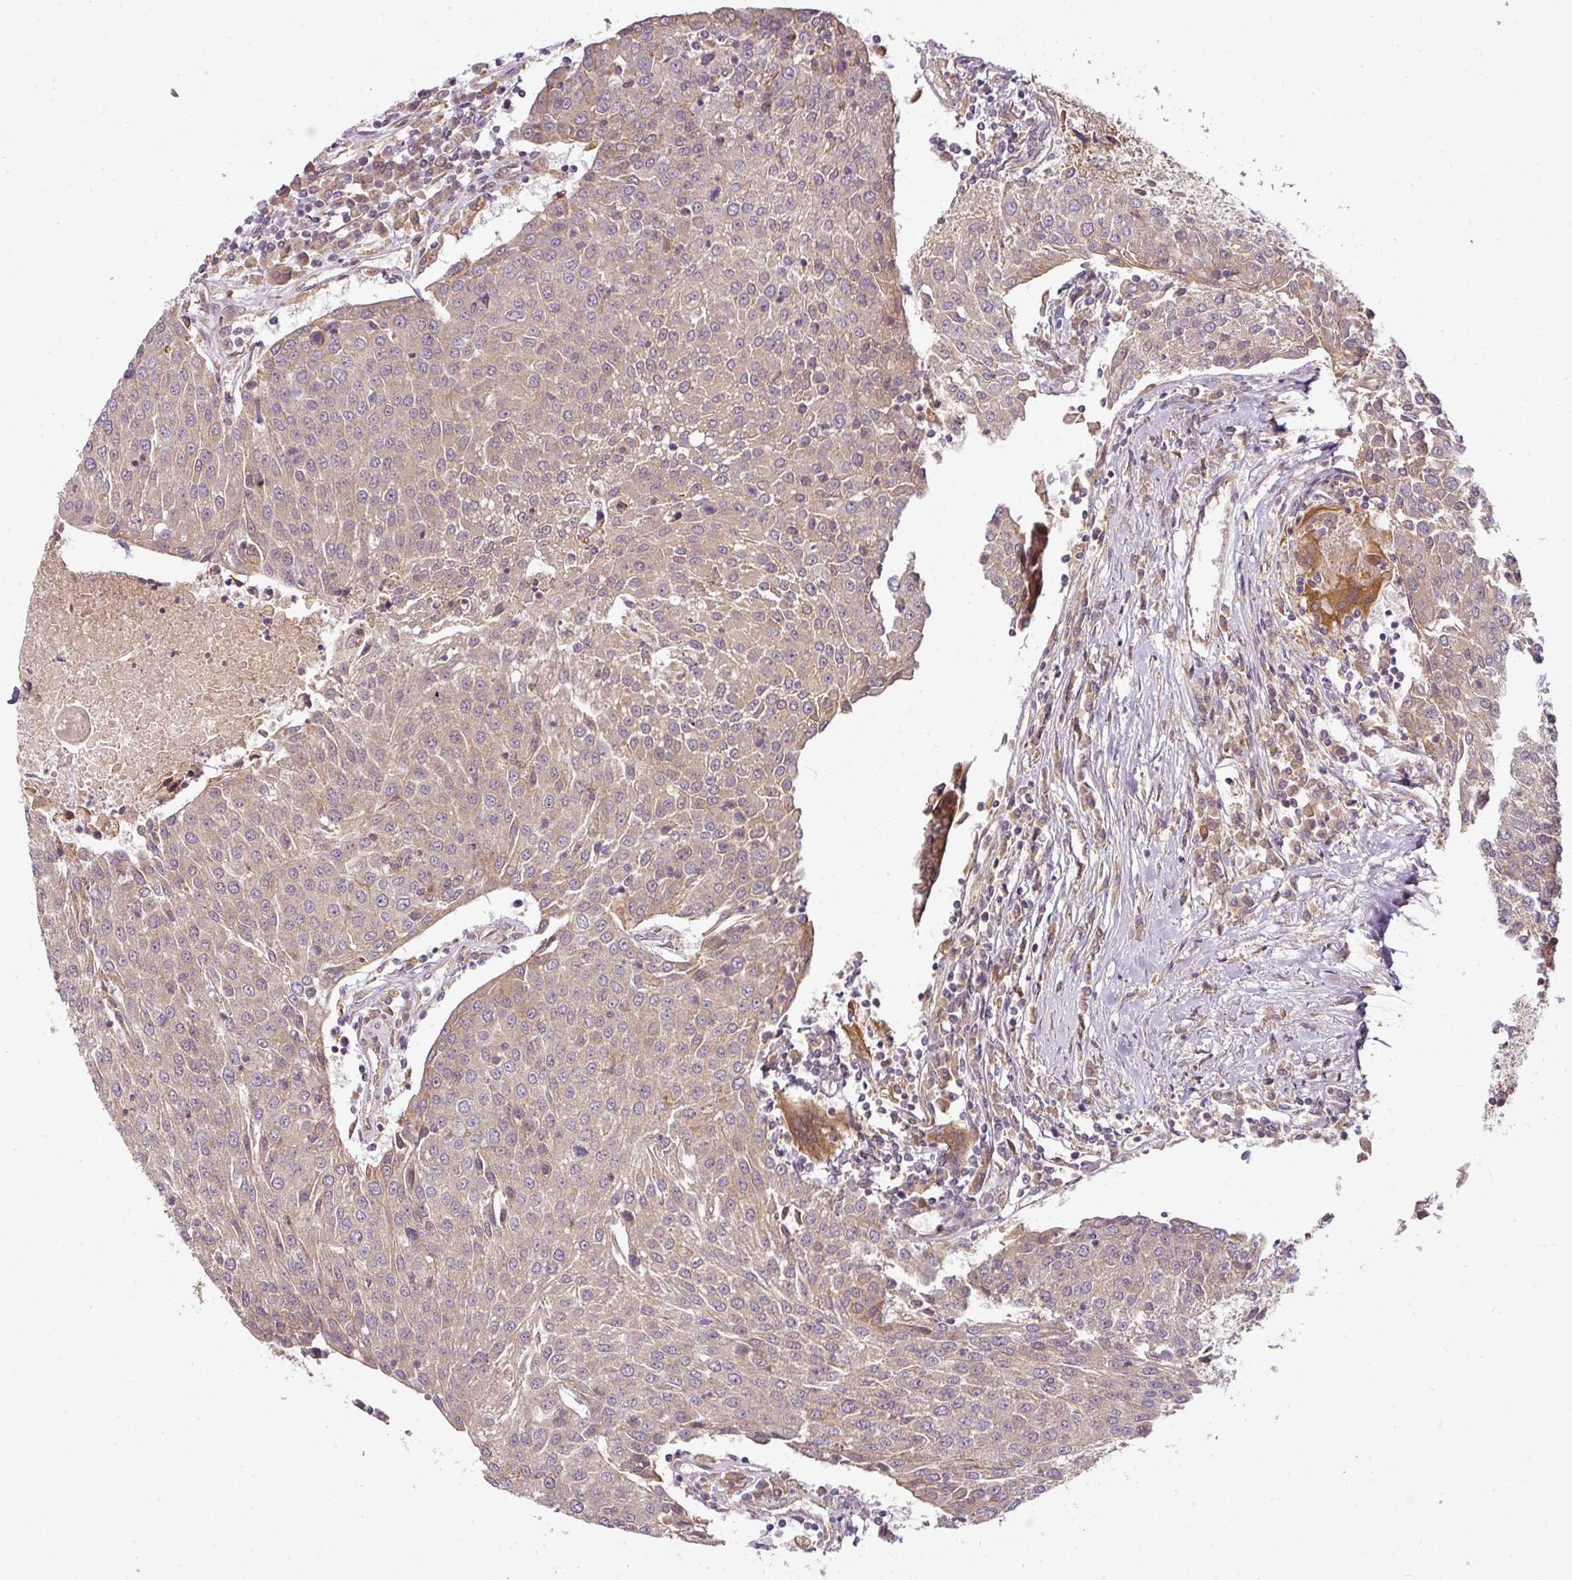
{"staining": {"intensity": "weak", "quantity": "25%-75%", "location": "cytoplasmic/membranous"}, "tissue": "urothelial cancer", "cell_type": "Tumor cells", "image_type": "cancer", "snomed": [{"axis": "morphology", "description": "Urothelial carcinoma, High grade"}, {"axis": "topography", "description": "Urinary bladder"}], "caption": "Immunohistochemistry (DAB) staining of human high-grade urothelial carcinoma demonstrates weak cytoplasmic/membranous protein staining in approximately 25%-75% of tumor cells. (Brightfield microscopy of DAB IHC at high magnification).", "gene": "RNF31", "patient": {"sex": "female", "age": 85}}